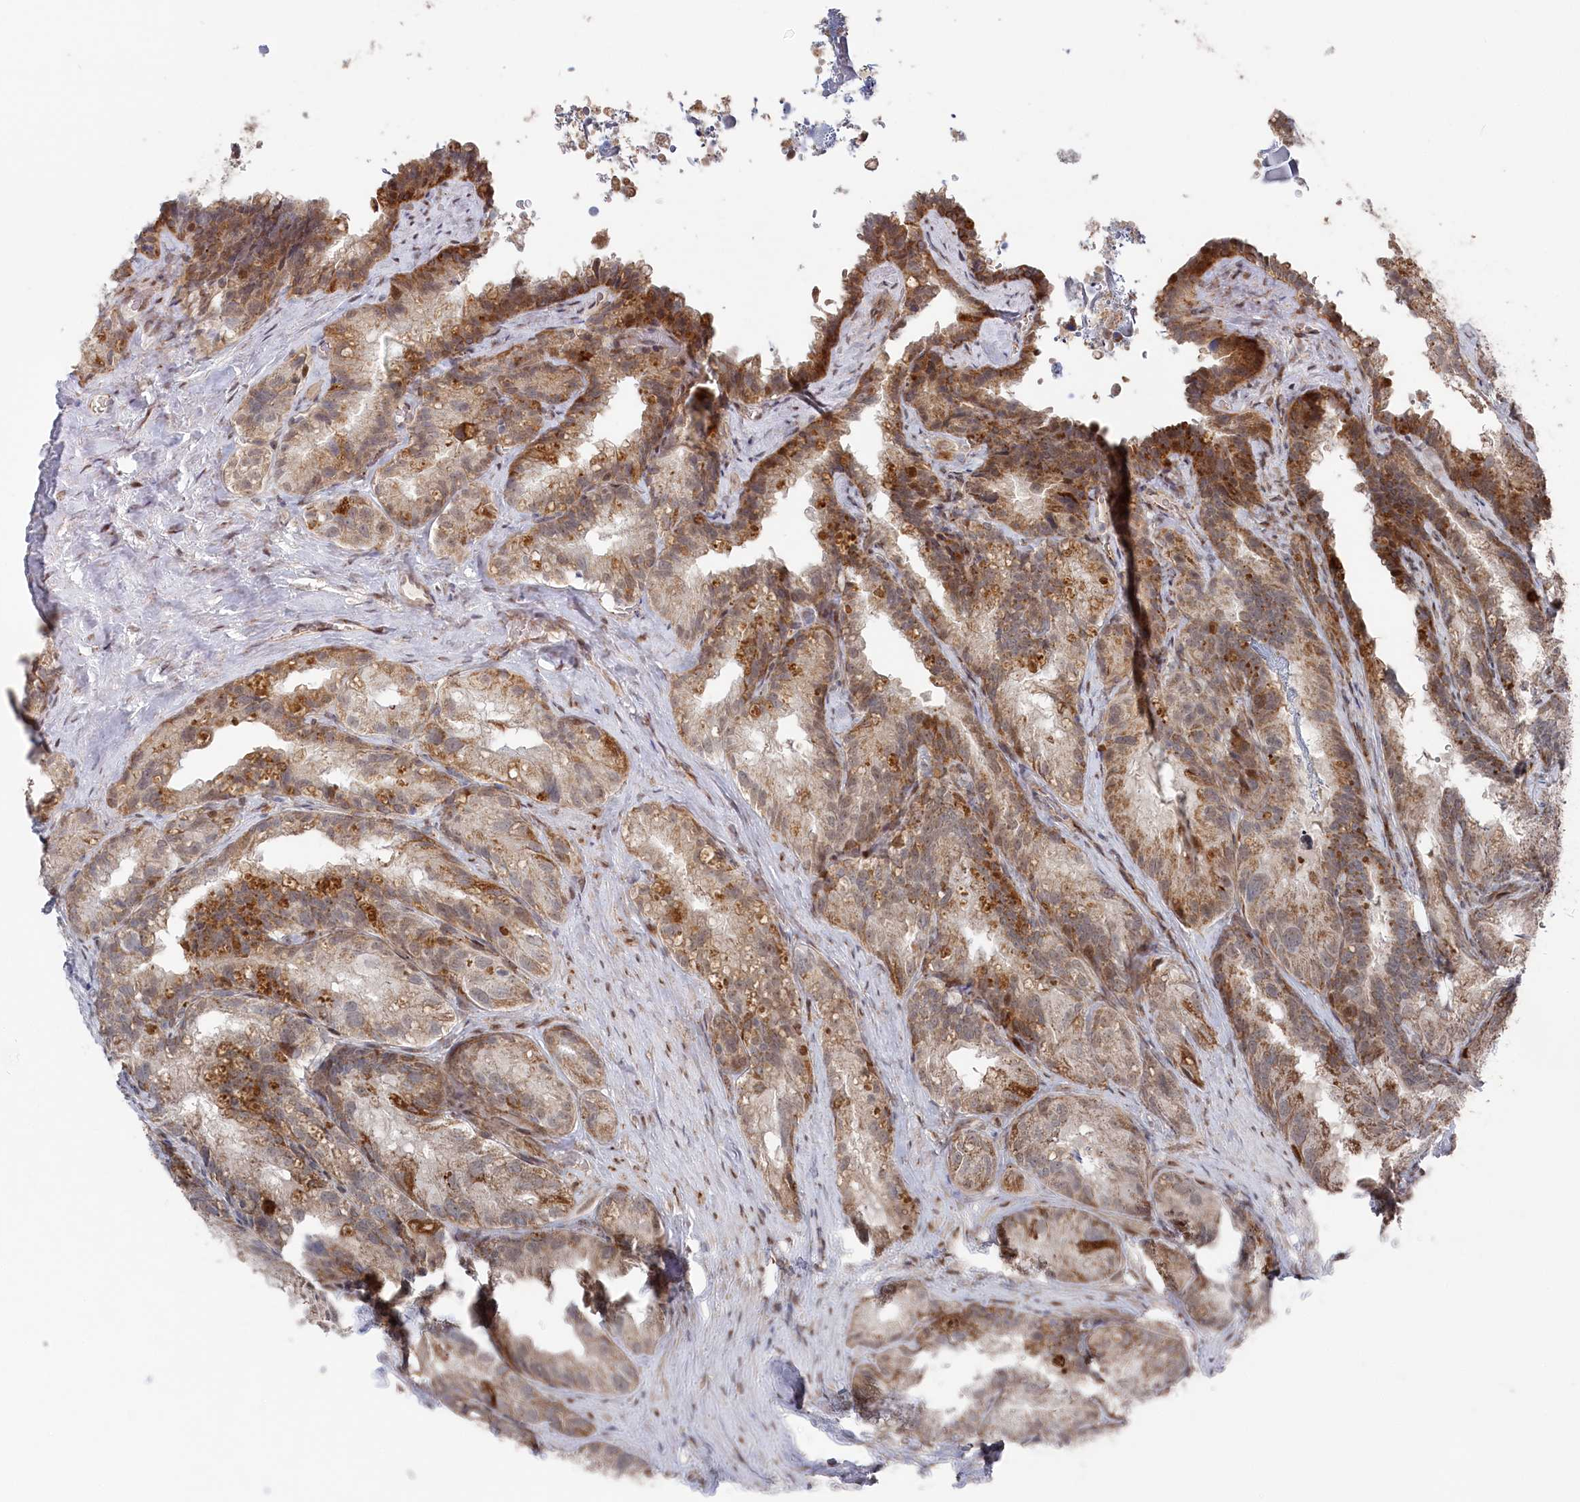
{"staining": {"intensity": "moderate", "quantity": "25%-75%", "location": "cytoplasmic/membranous,nuclear"}, "tissue": "seminal vesicle", "cell_type": "Glandular cells", "image_type": "normal", "snomed": [{"axis": "morphology", "description": "Normal tissue, NOS"}, {"axis": "topography", "description": "Seminal veicle"}], "caption": "Brown immunohistochemical staining in benign seminal vesicle reveals moderate cytoplasmic/membranous,nuclear expression in approximately 25%-75% of glandular cells.", "gene": "POLR3A", "patient": {"sex": "male", "age": 60}}